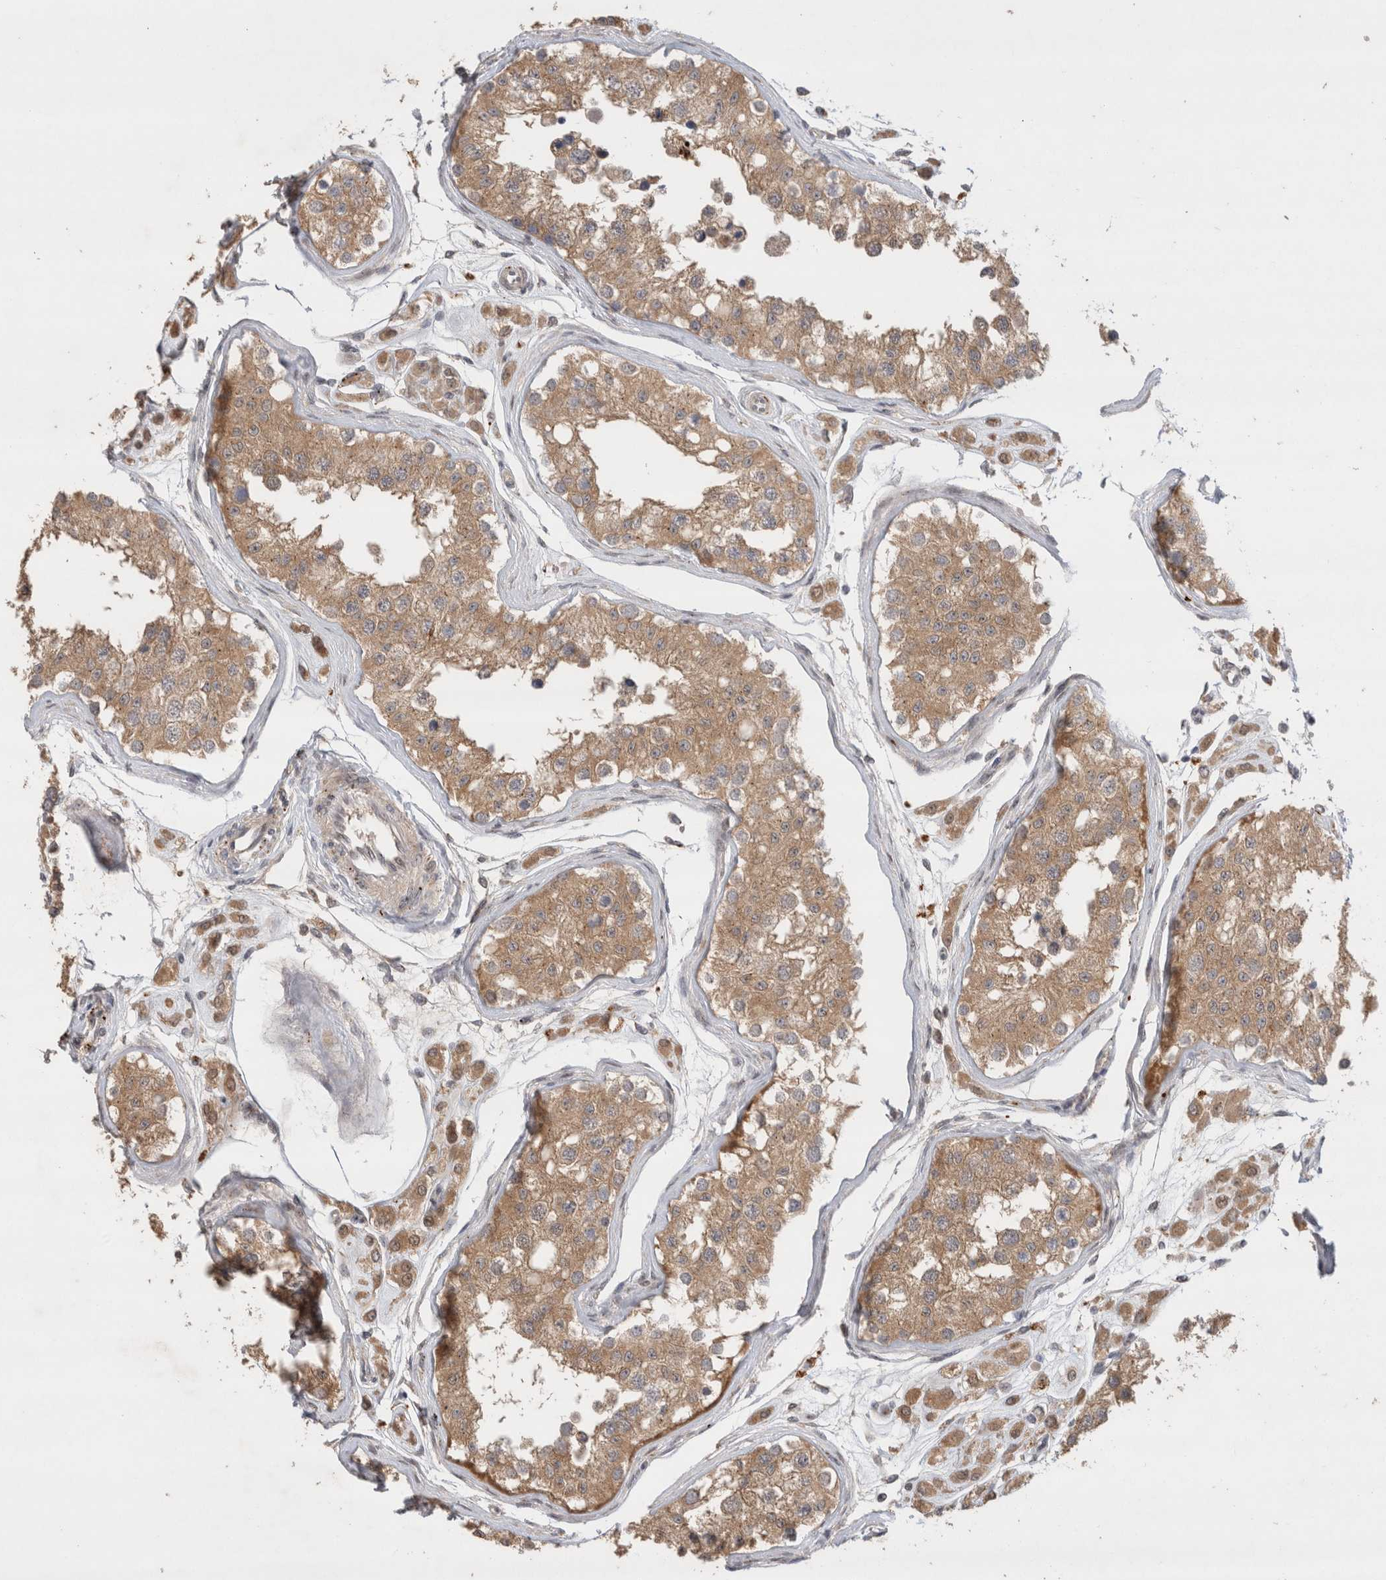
{"staining": {"intensity": "moderate", "quantity": ">75%", "location": "cytoplasmic/membranous"}, "tissue": "testis", "cell_type": "Cells in seminiferous ducts", "image_type": "normal", "snomed": [{"axis": "morphology", "description": "Normal tissue, NOS"}, {"axis": "morphology", "description": "Adenocarcinoma, metastatic, NOS"}, {"axis": "topography", "description": "Testis"}], "caption": "Immunohistochemistry image of normal testis stained for a protein (brown), which exhibits medium levels of moderate cytoplasmic/membranous positivity in about >75% of cells in seminiferous ducts.", "gene": "SLC29A1", "patient": {"sex": "male", "age": 26}}